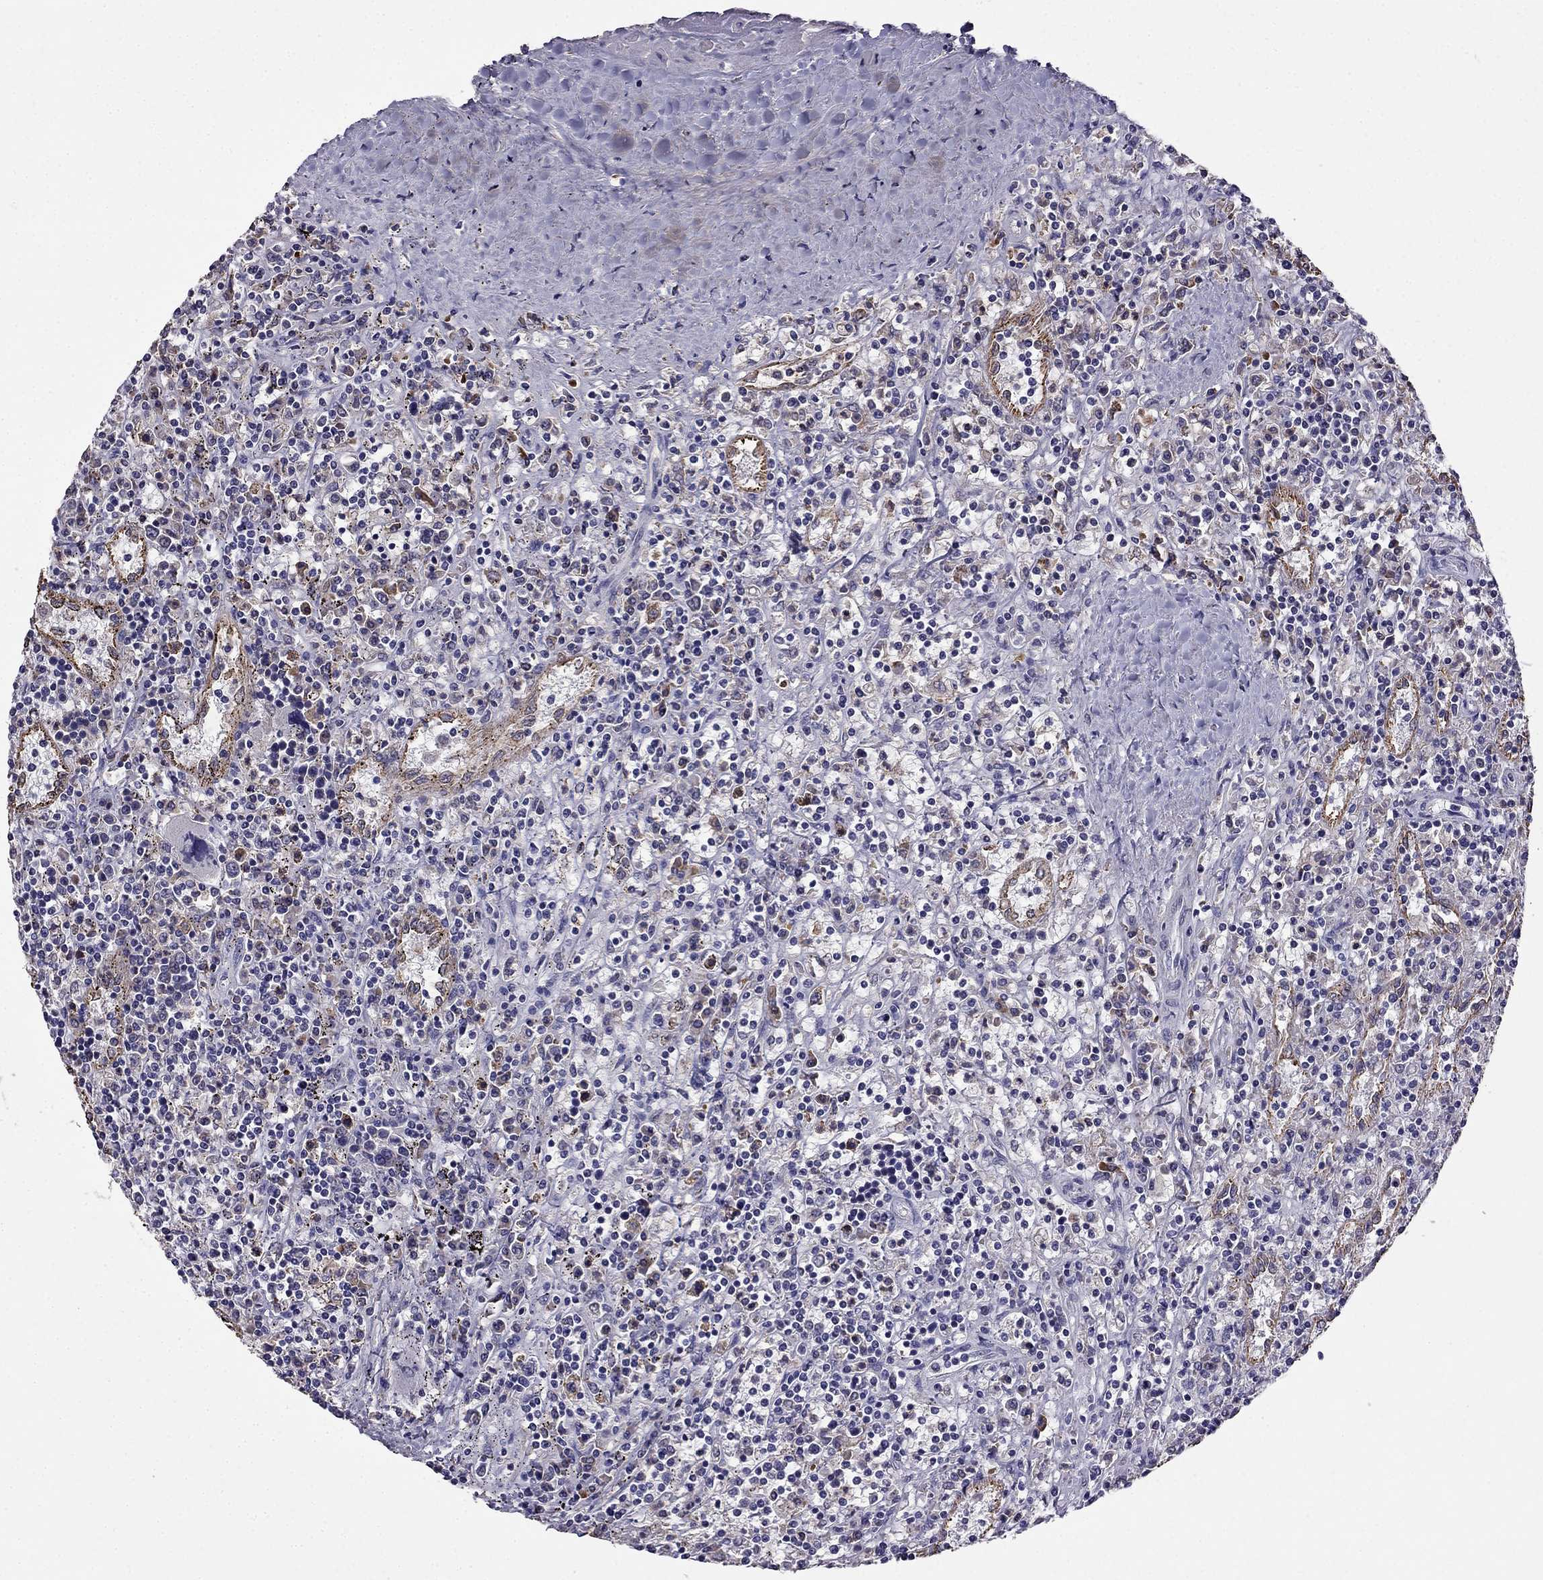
{"staining": {"intensity": "negative", "quantity": "none", "location": "none"}, "tissue": "lymphoma", "cell_type": "Tumor cells", "image_type": "cancer", "snomed": [{"axis": "morphology", "description": "Malignant lymphoma, non-Hodgkin's type, Low grade"}, {"axis": "topography", "description": "Spleen"}], "caption": "A high-resolution photomicrograph shows immunohistochemistry staining of lymphoma, which exhibits no significant positivity in tumor cells. Brightfield microscopy of immunohistochemistry stained with DAB (3,3'-diaminobenzidine) (brown) and hematoxylin (blue), captured at high magnification.", "gene": "CDH9", "patient": {"sex": "male", "age": 62}}